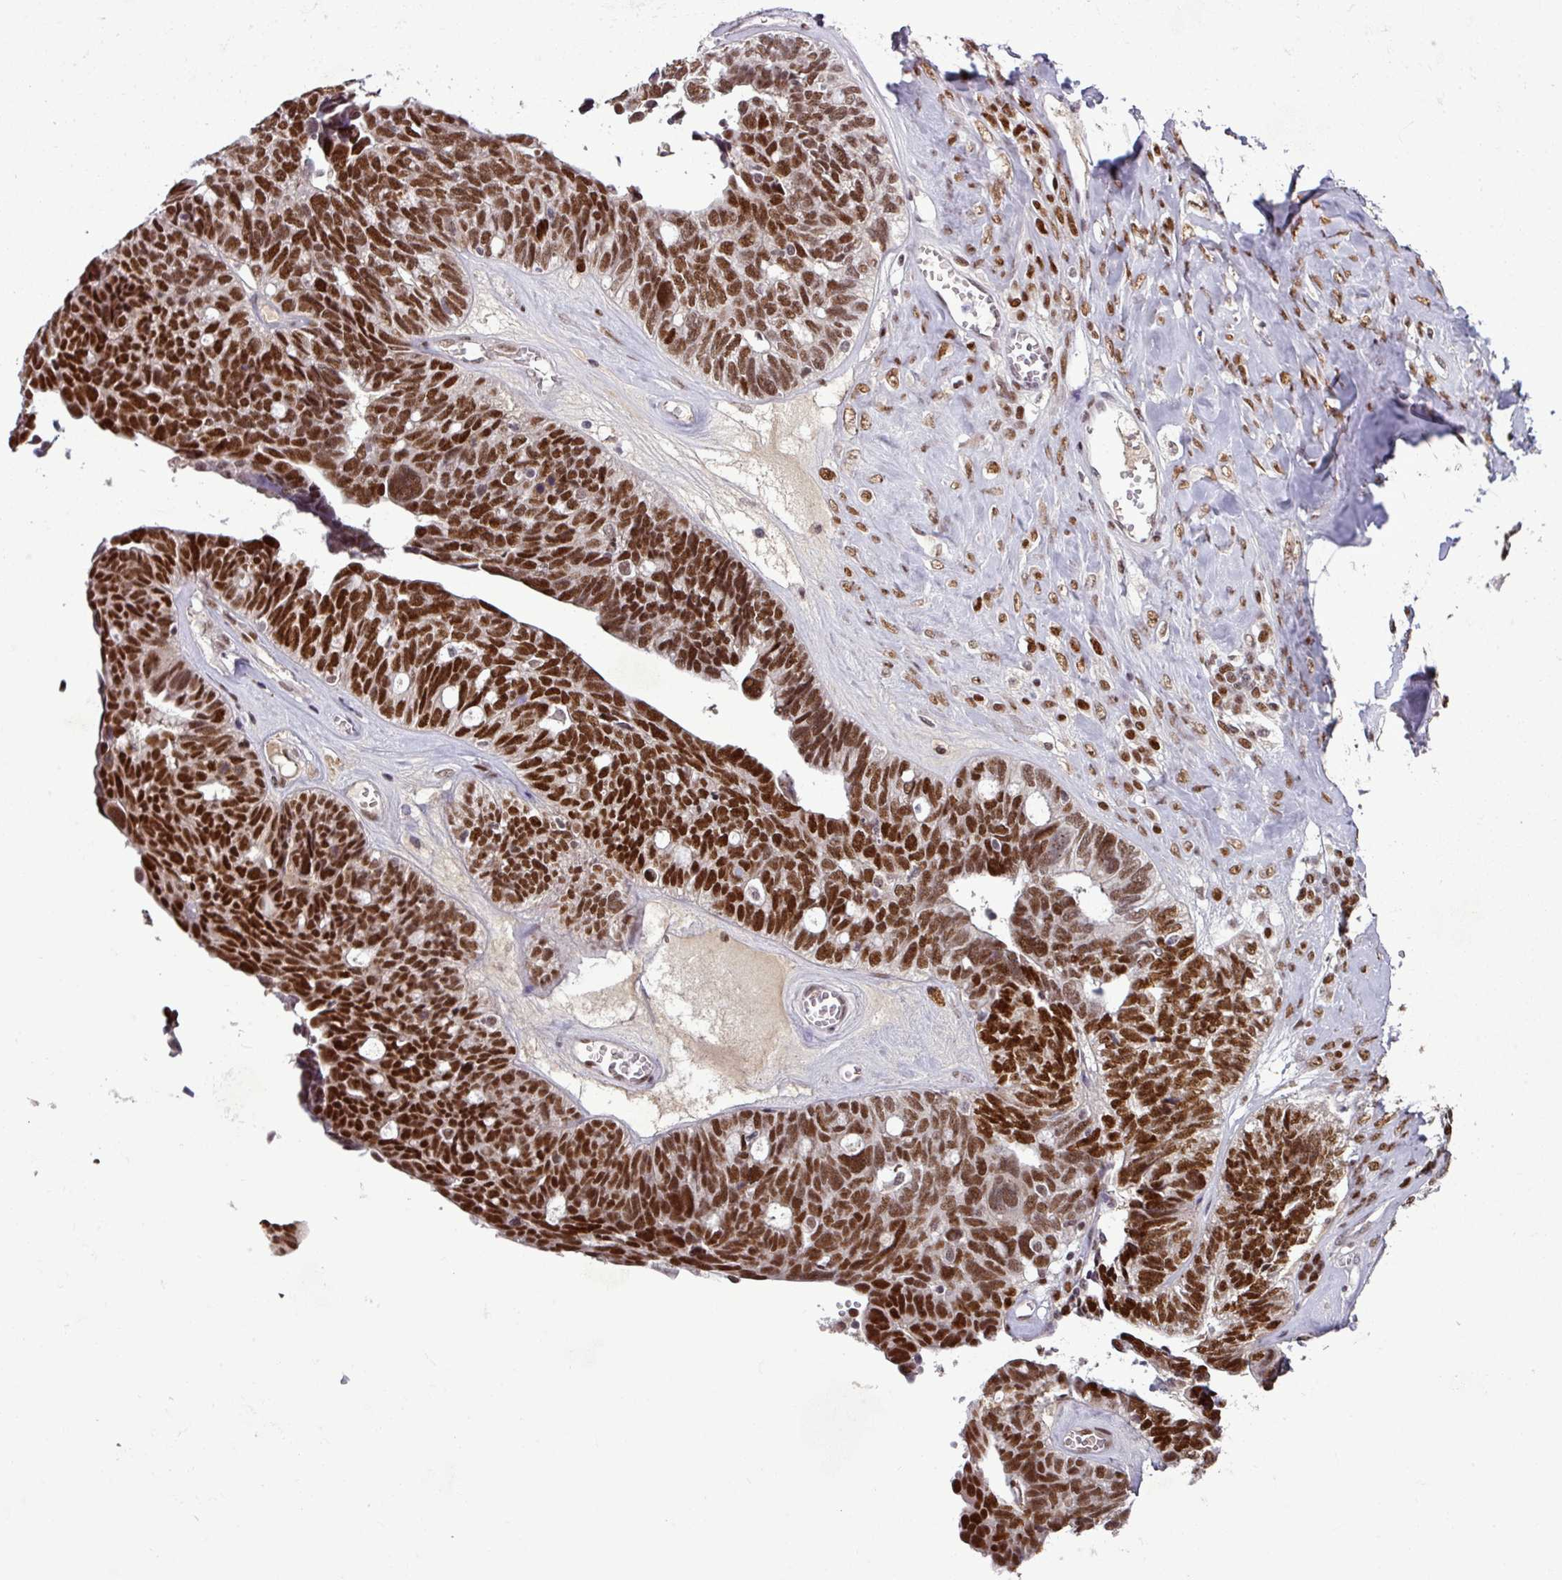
{"staining": {"intensity": "strong", "quantity": ">75%", "location": "nuclear"}, "tissue": "ovarian cancer", "cell_type": "Tumor cells", "image_type": "cancer", "snomed": [{"axis": "morphology", "description": "Cystadenocarcinoma, serous, NOS"}, {"axis": "topography", "description": "Ovary"}], "caption": "A high-resolution image shows immunohistochemistry staining of serous cystadenocarcinoma (ovarian), which reveals strong nuclear staining in approximately >75% of tumor cells.", "gene": "IRF2BPL", "patient": {"sex": "female", "age": 79}}